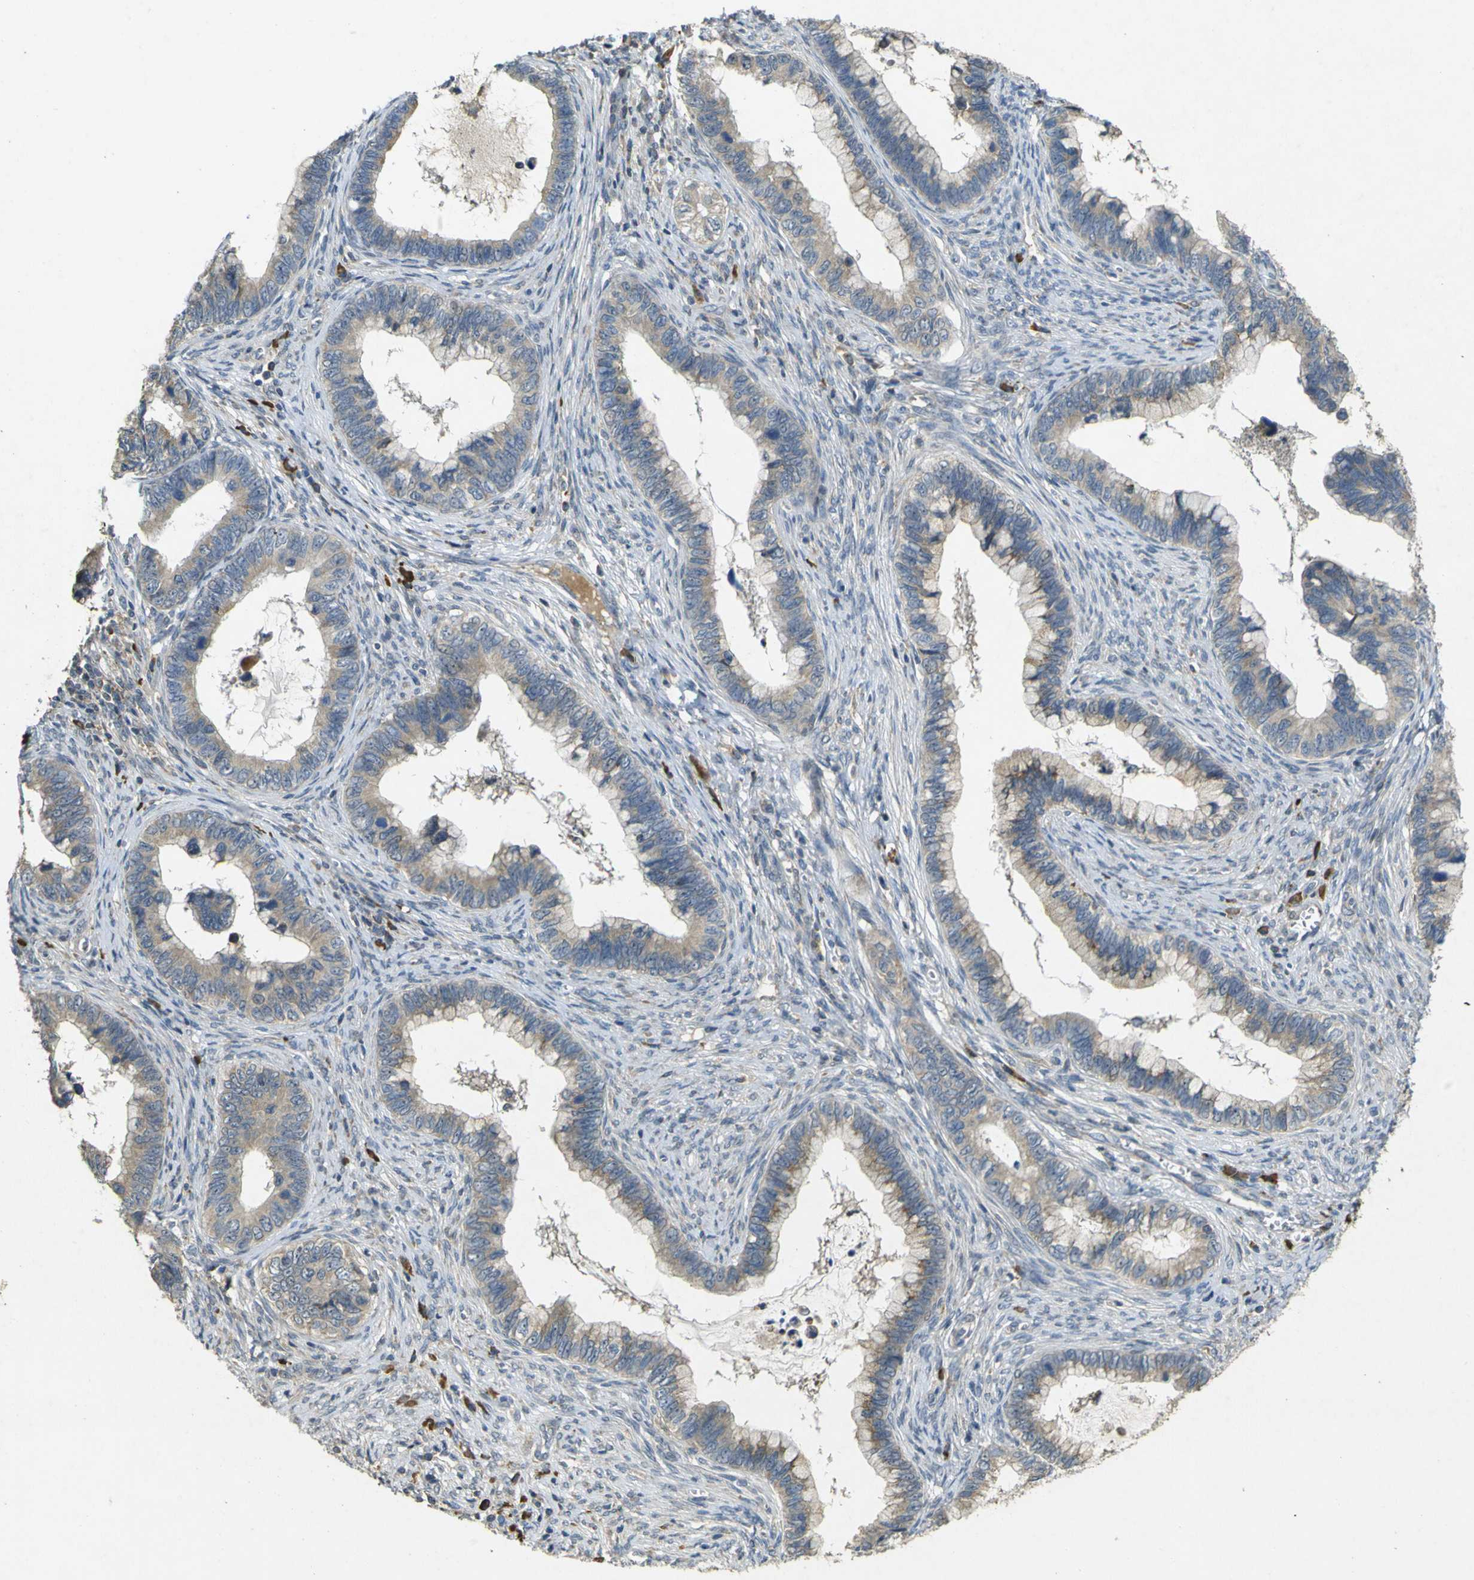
{"staining": {"intensity": "weak", "quantity": ">75%", "location": "cytoplasmic/membranous"}, "tissue": "cervical cancer", "cell_type": "Tumor cells", "image_type": "cancer", "snomed": [{"axis": "morphology", "description": "Adenocarcinoma, NOS"}, {"axis": "topography", "description": "Cervix"}], "caption": "IHC photomicrograph of neoplastic tissue: human cervical cancer (adenocarcinoma) stained using IHC displays low levels of weak protein expression localized specifically in the cytoplasmic/membranous of tumor cells, appearing as a cytoplasmic/membranous brown color.", "gene": "MAGI2", "patient": {"sex": "female", "age": 44}}